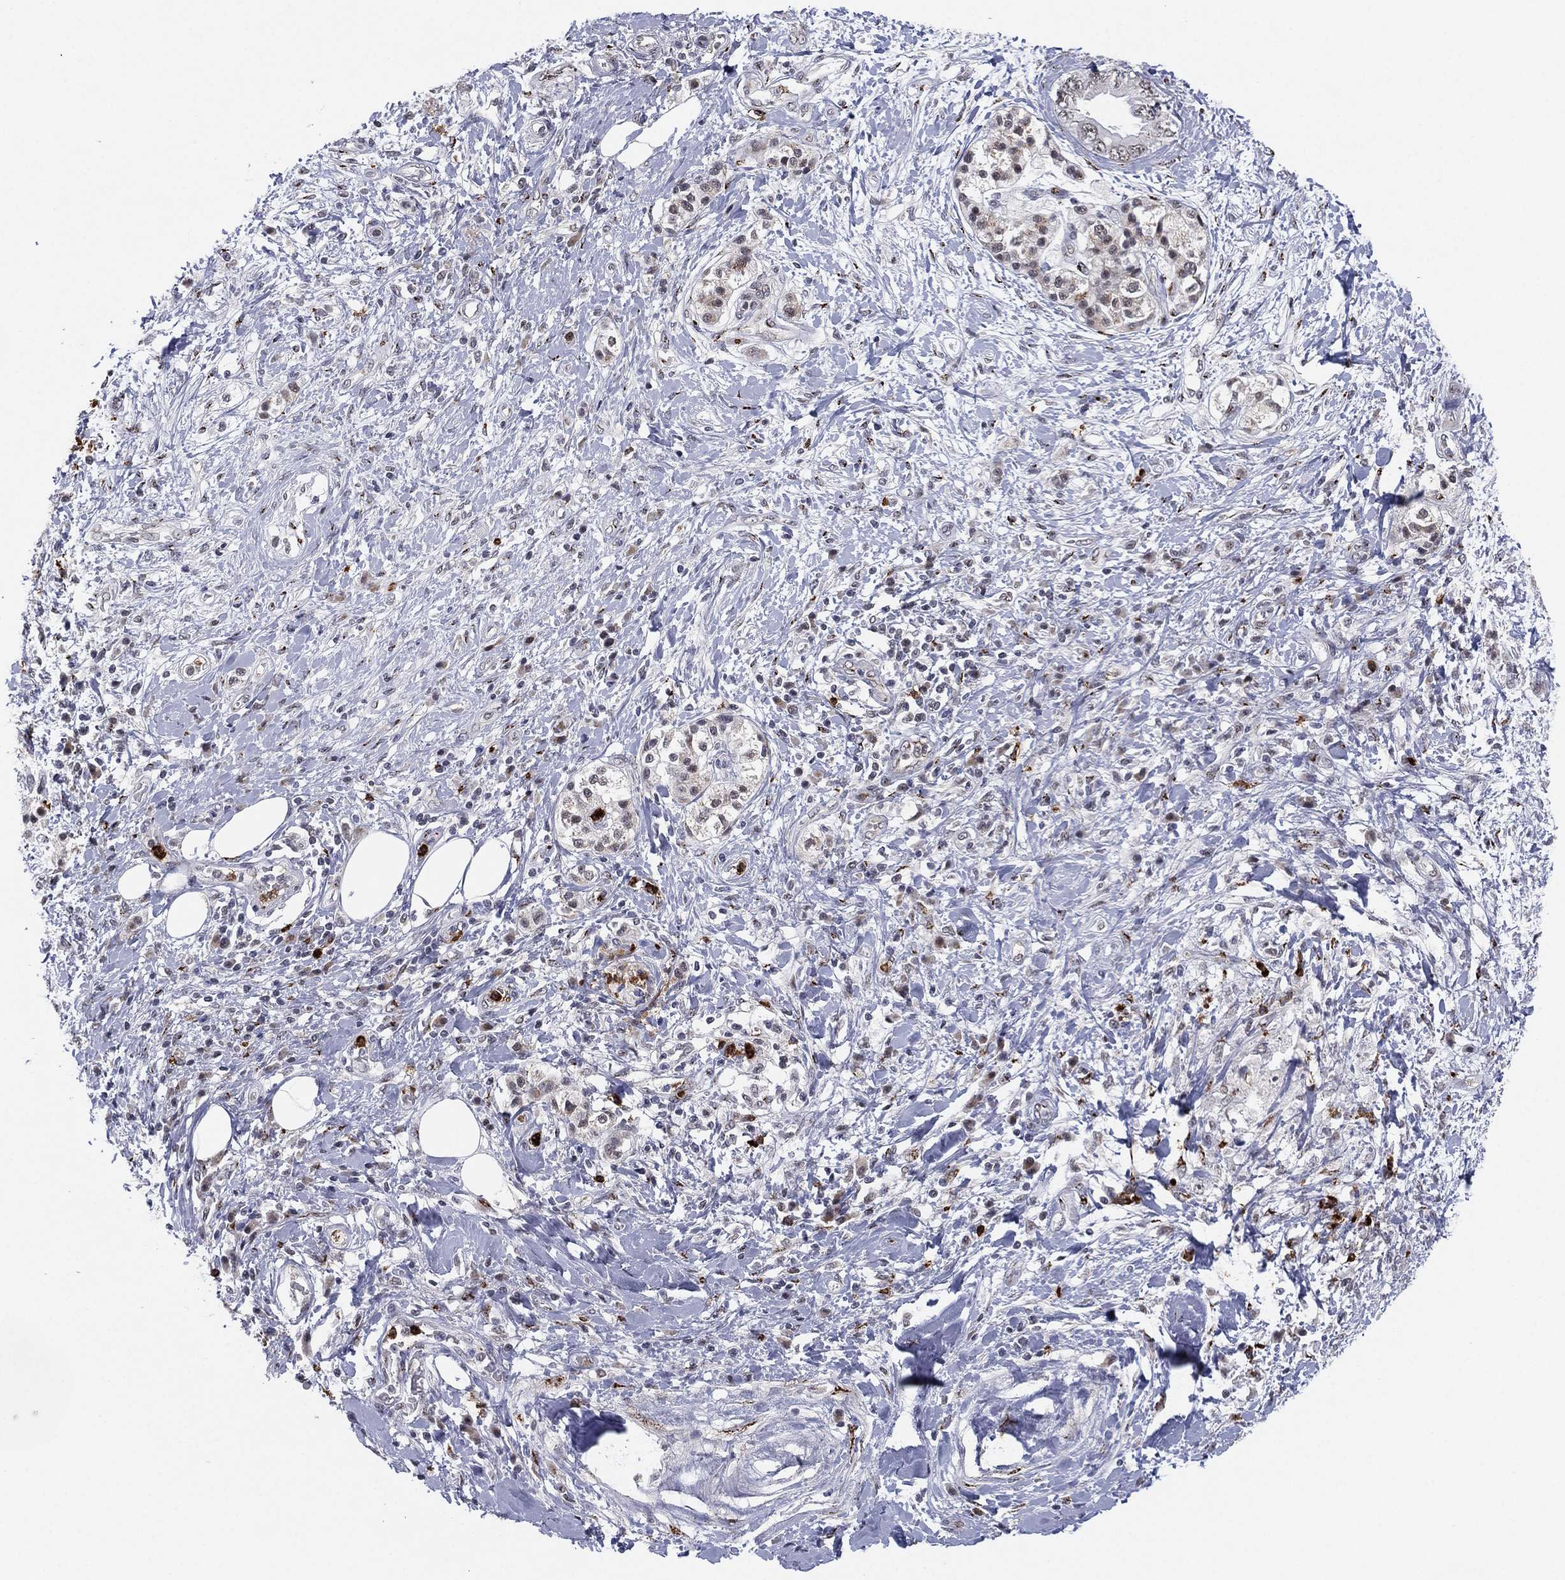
{"staining": {"intensity": "negative", "quantity": "none", "location": "none"}, "tissue": "pancreatic cancer", "cell_type": "Tumor cells", "image_type": "cancer", "snomed": [{"axis": "morphology", "description": "Adenocarcinoma, NOS"}, {"axis": "topography", "description": "Pancreas"}], "caption": "This is a micrograph of immunohistochemistry (IHC) staining of pancreatic cancer, which shows no expression in tumor cells.", "gene": "CD177", "patient": {"sex": "female", "age": 56}}